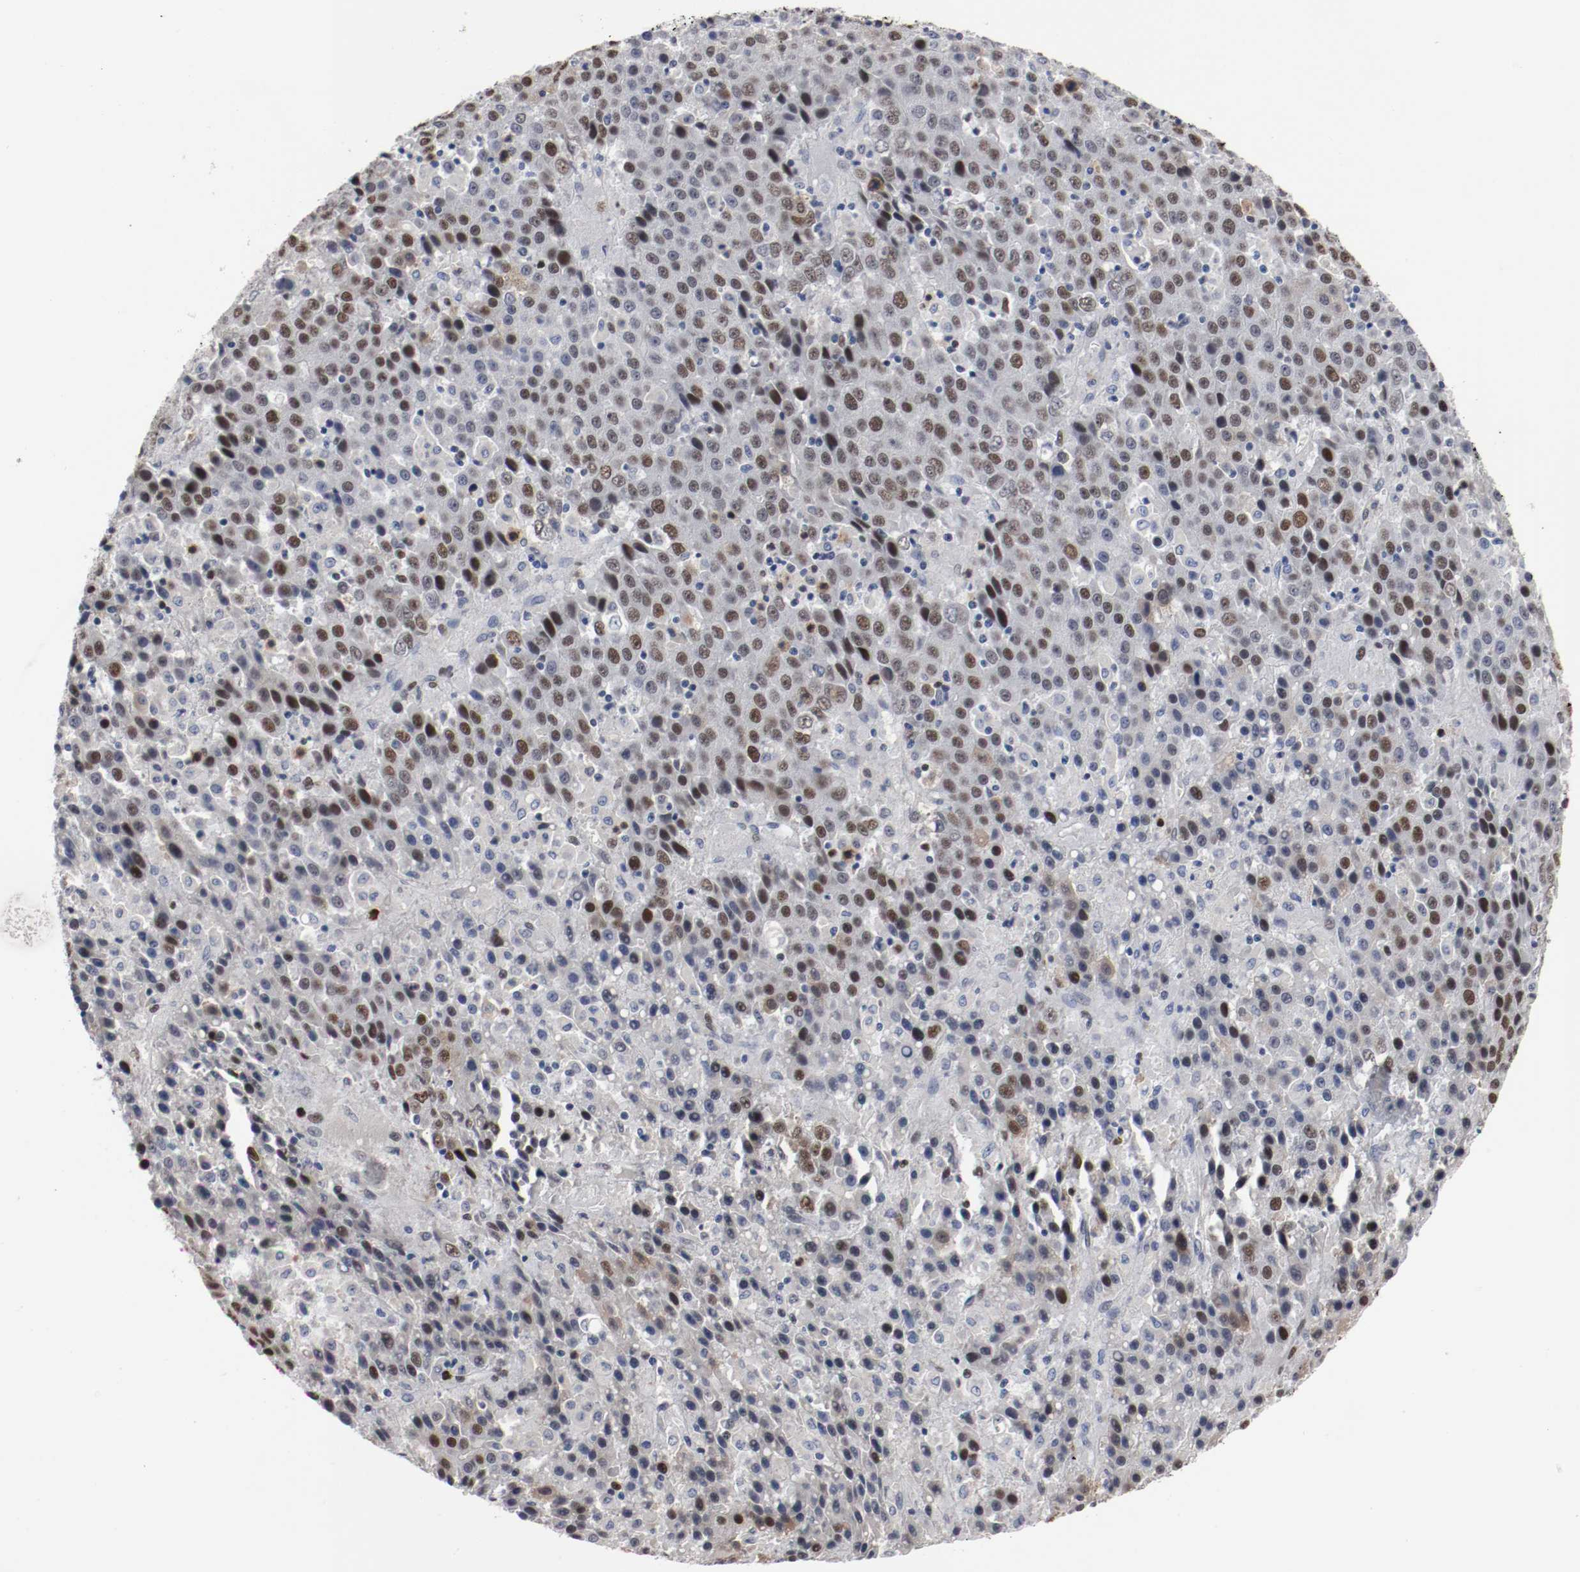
{"staining": {"intensity": "moderate", "quantity": ">75%", "location": "nuclear"}, "tissue": "liver cancer", "cell_type": "Tumor cells", "image_type": "cancer", "snomed": [{"axis": "morphology", "description": "Carcinoma, Hepatocellular, NOS"}, {"axis": "topography", "description": "Liver"}], "caption": "There is medium levels of moderate nuclear expression in tumor cells of liver cancer (hepatocellular carcinoma), as demonstrated by immunohistochemical staining (brown color).", "gene": "MCM6", "patient": {"sex": "female", "age": 53}}